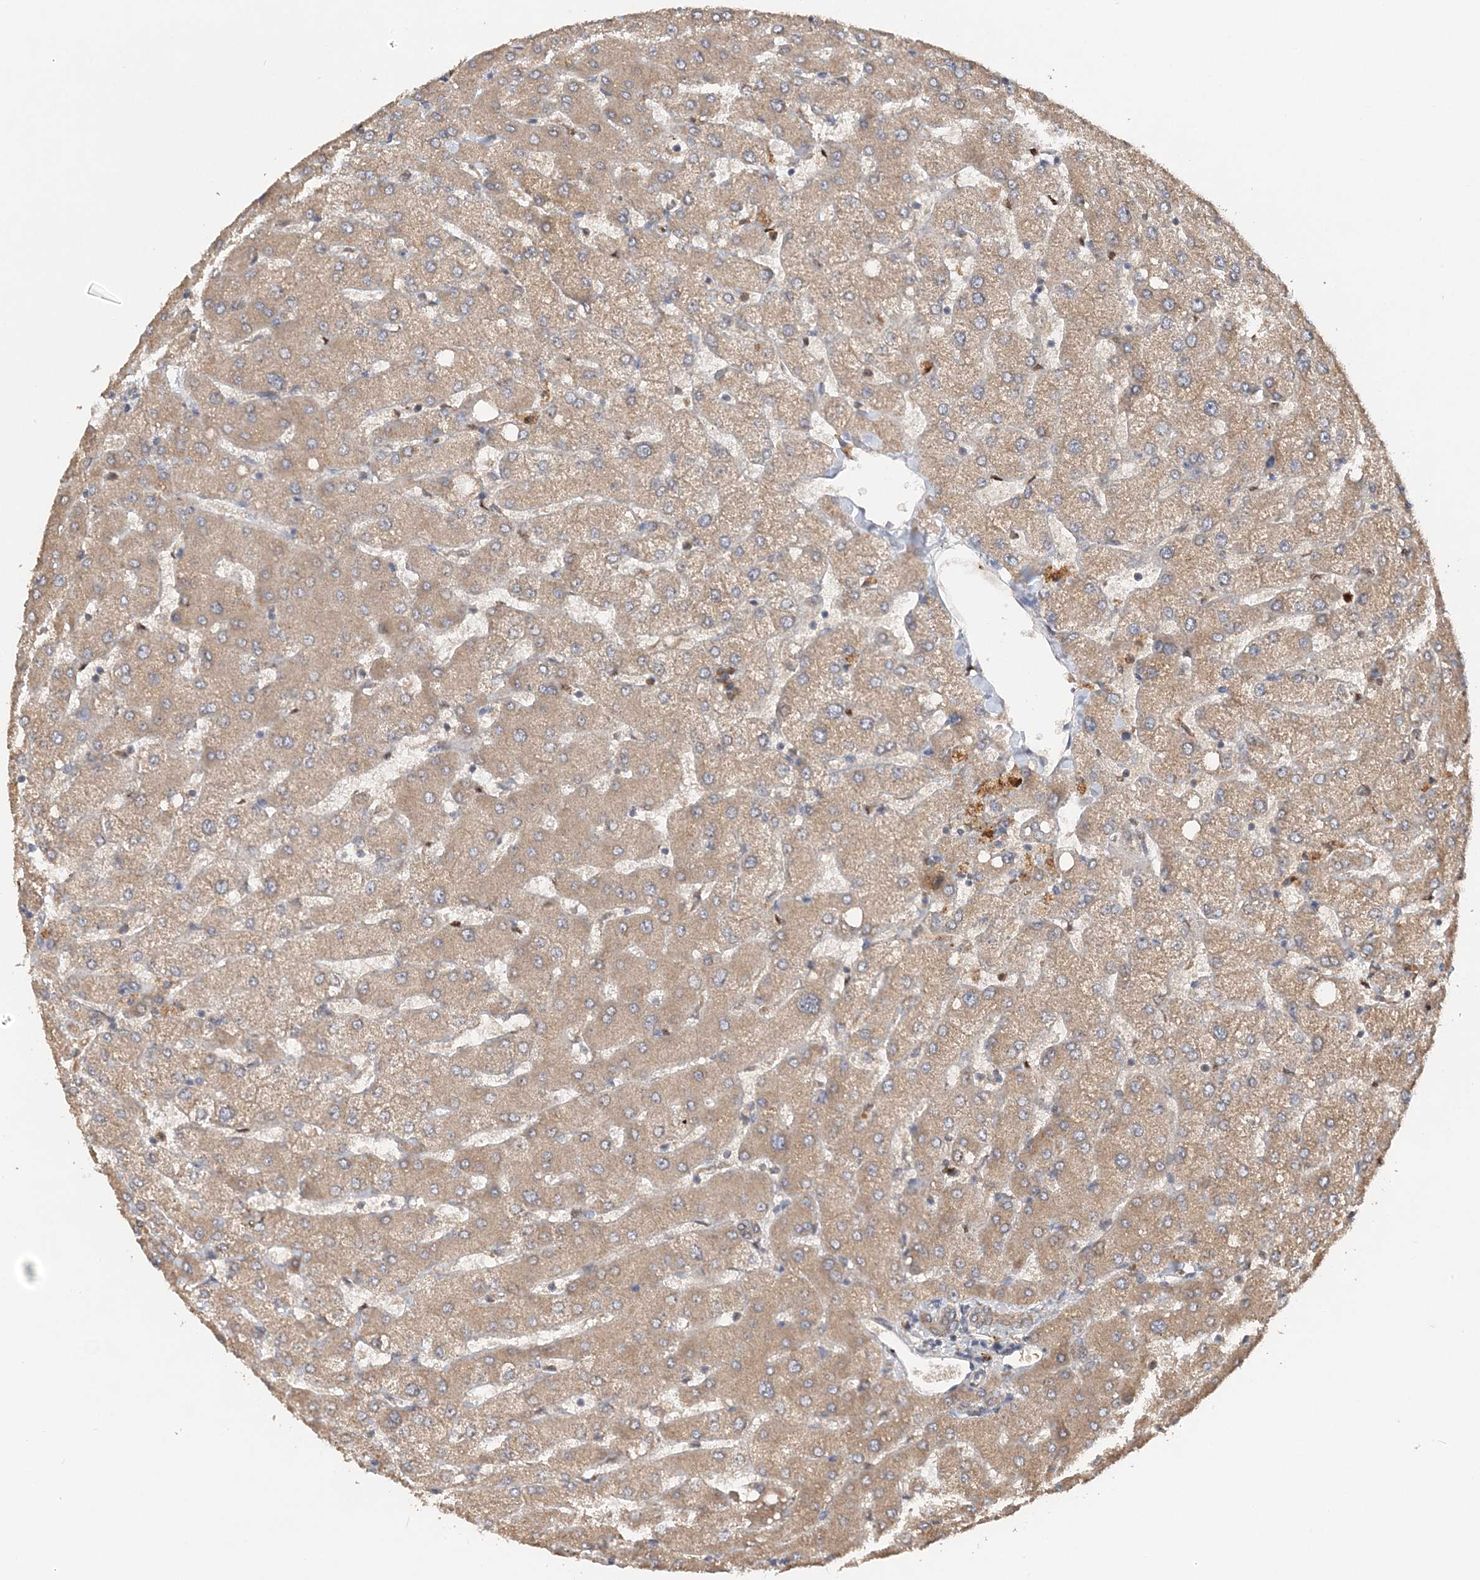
{"staining": {"intensity": "weak", "quantity": "25%-75%", "location": "cytoplasmic/membranous"}, "tissue": "liver", "cell_type": "Cholangiocytes", "image_type": "normal", "snomed": [{"axis": "morphology", "description": "Normal tissue, NOS"}, {"axis": "topography", "description": "Liver"}], "caption": "A histopathology image of human liver stained for a protein shows weak cytoplasmic/membranous brown staining in cholangiocytes.", "gene": "RAB14", "patient": {"sex": "female", "age": 54}}